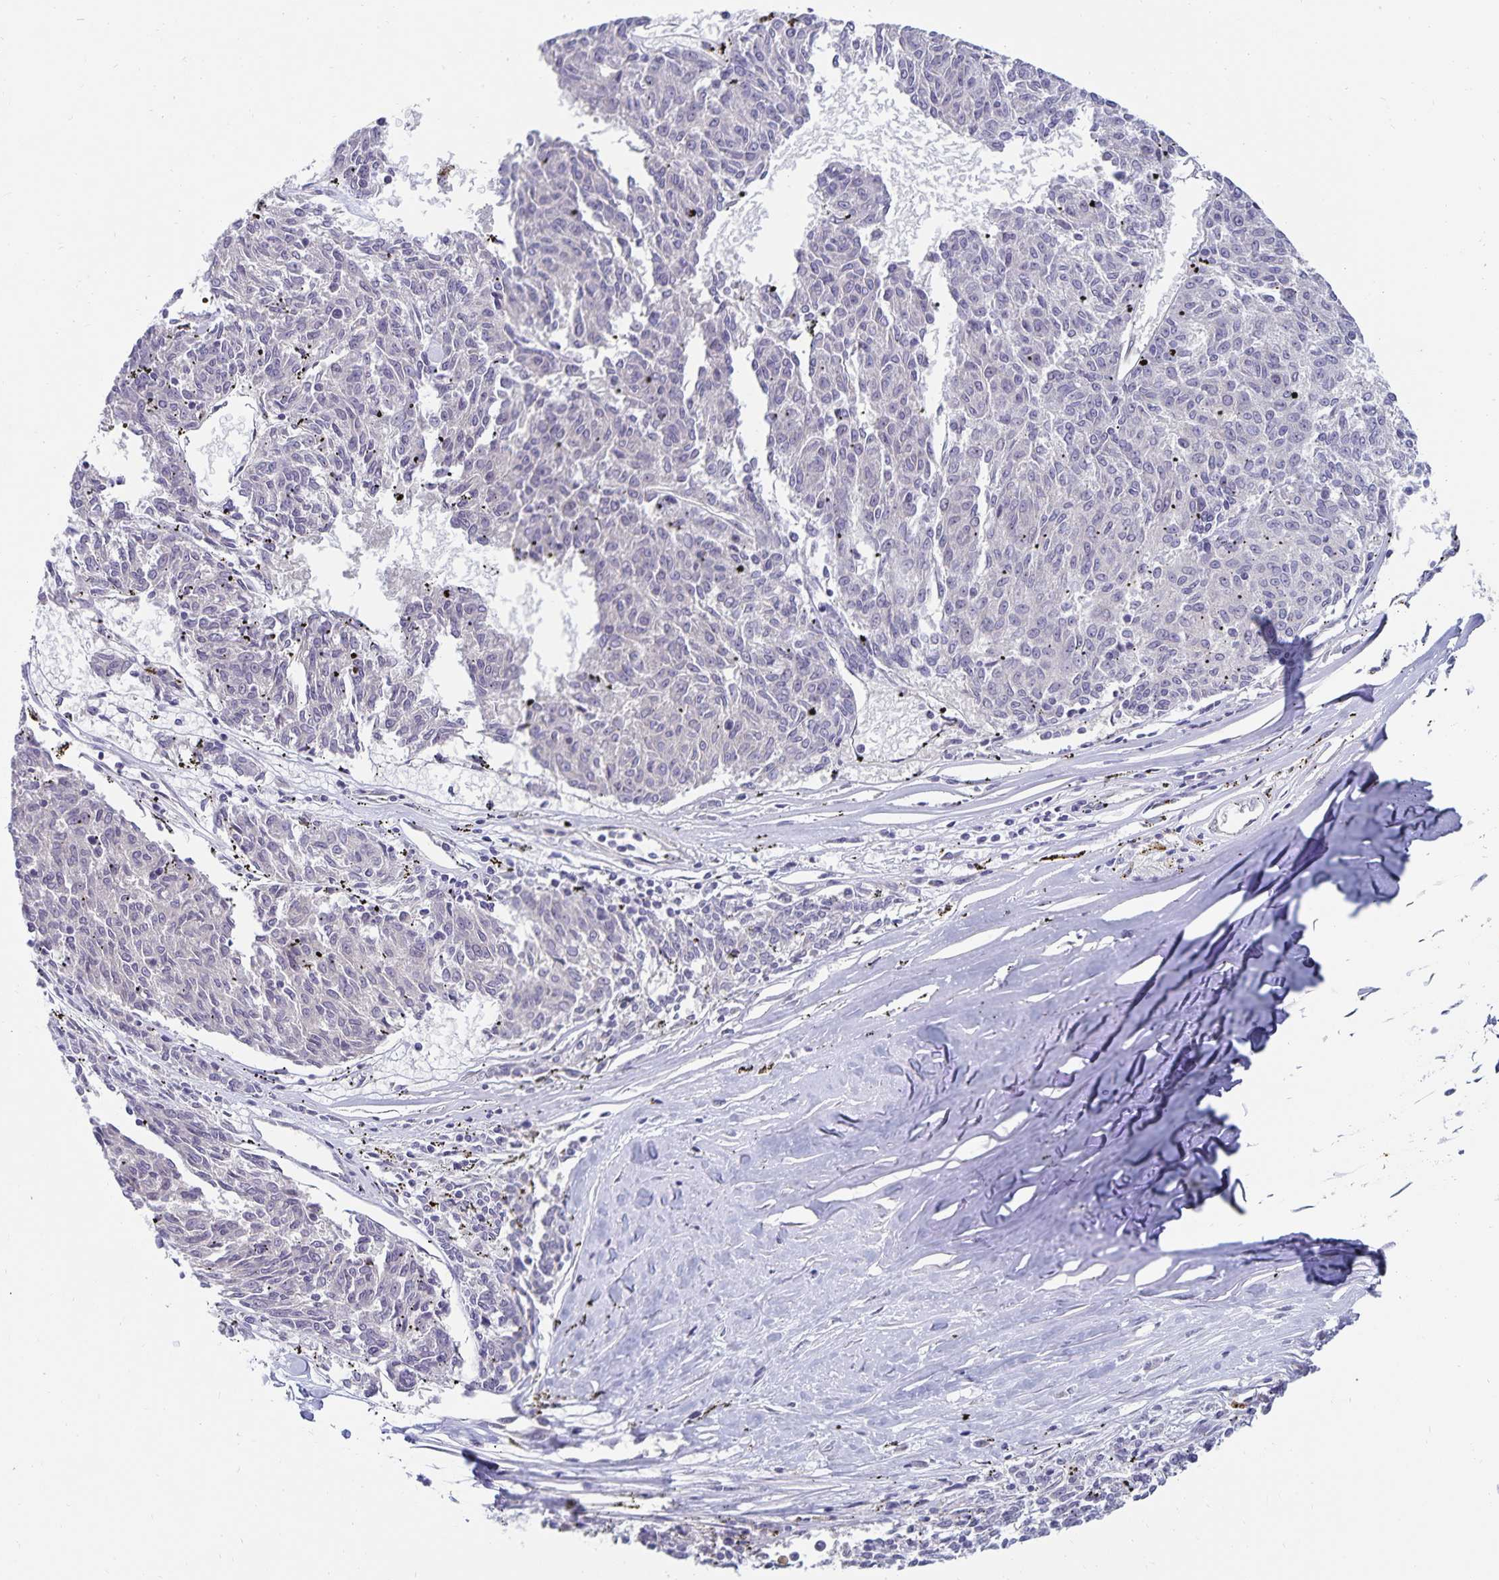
{"staining": {"intensity": "negative", "quantity": "none", "location": "none"}, "tissue": "melanoma", "cell_type": "Tumor cells", "image_type": "cancer", "snomed": [{"axis": "morphology", "description": "Malignant melanoma, NOS"}, {"axis": "topography", "description": "Skin"}], "caption": "Tumor cells show no significant expression in melanoma.", "gene": "CDKN2B", "patient": {"sex": "female", "age": 72}}